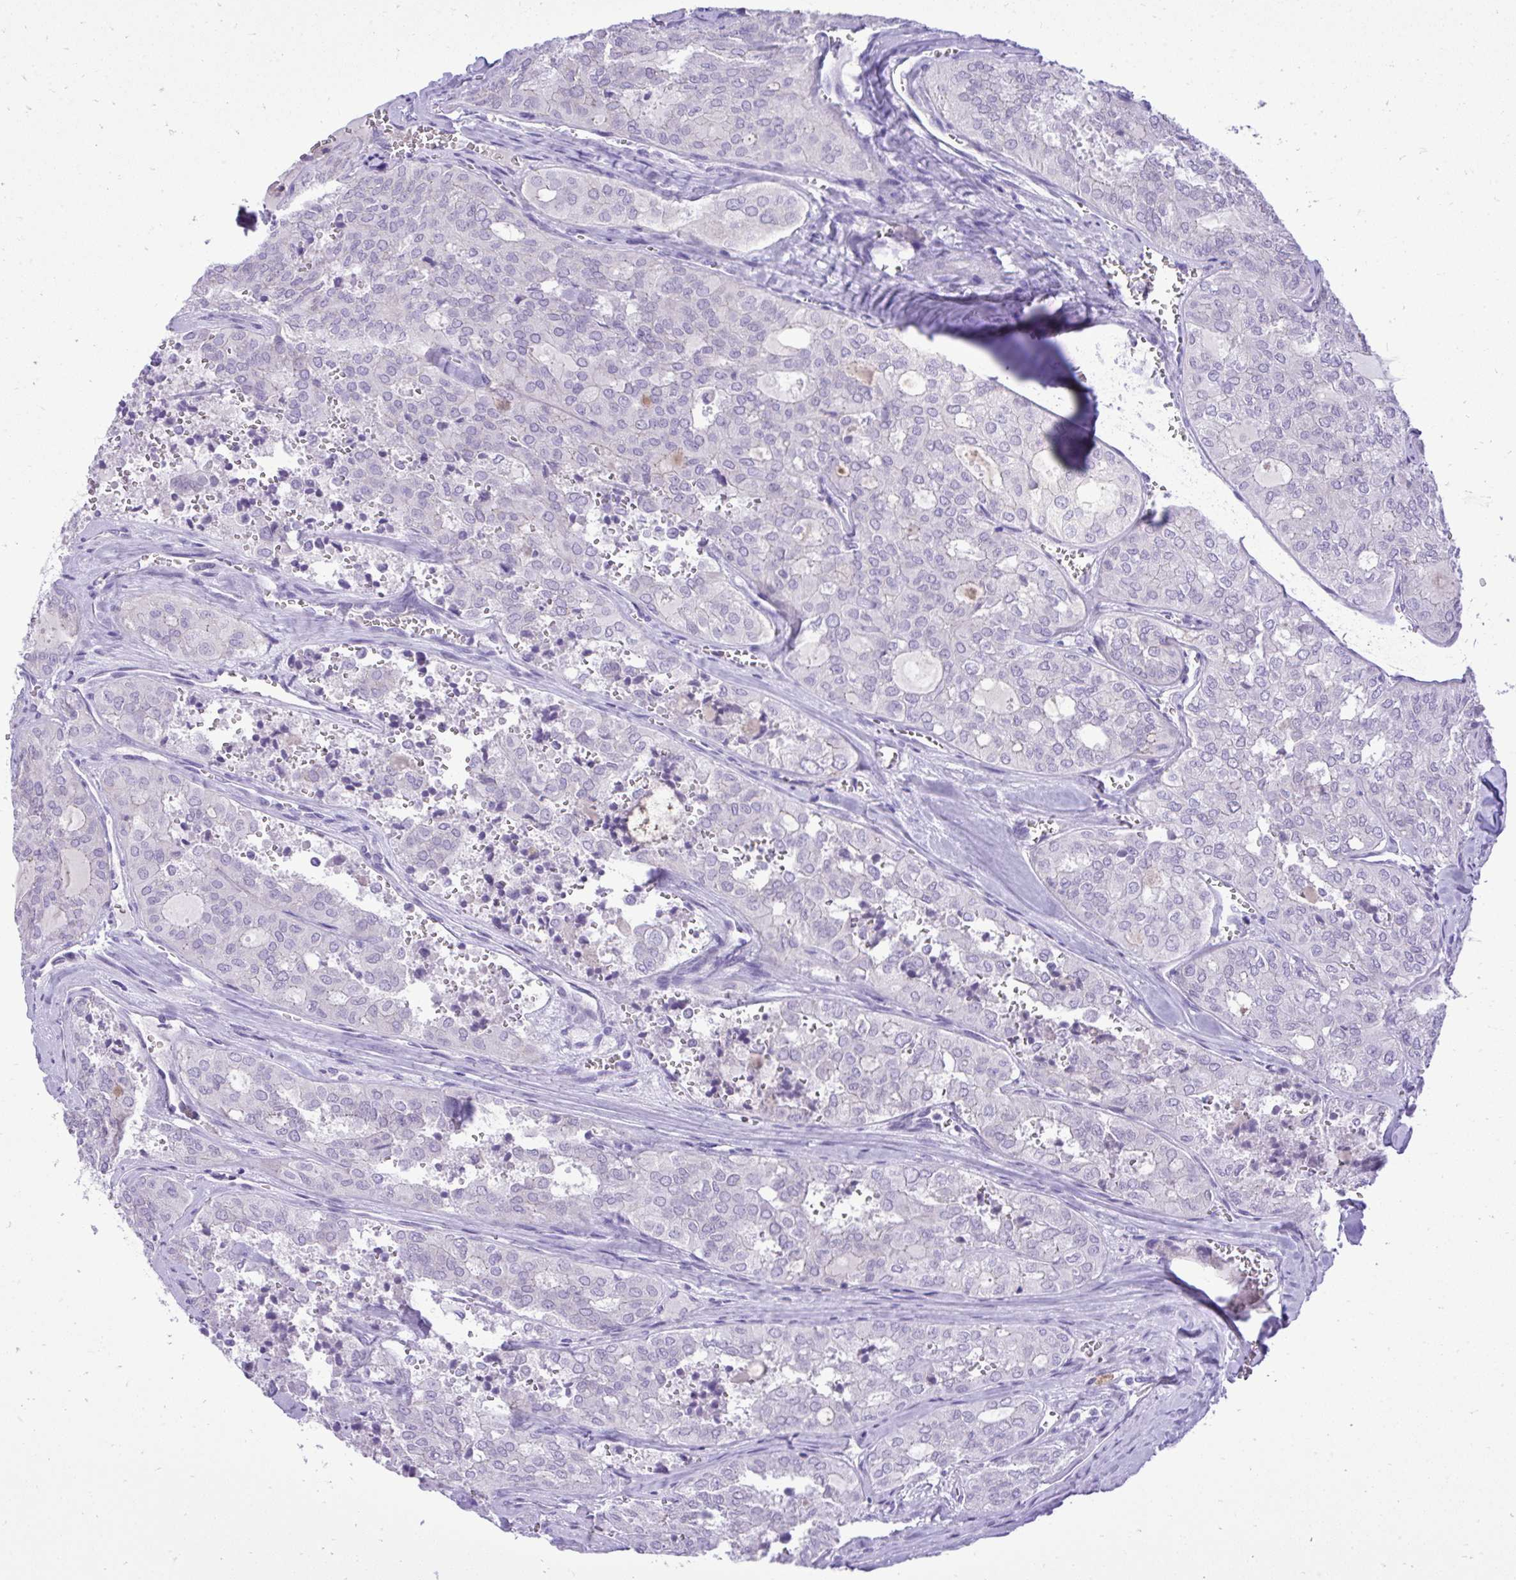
{"staining": {"intensity": "negative", "quantity": "none", "location": "none"}, "tissue": "thyroid cancer", "cell_type": "Tumor cells", "image_type": "cancer", "snomed": [{"axis": "morphology", "description": "Follicular adenoma carcinoma, NOS"}, {"axis": "topography", "description": "Thyroid gland"}], "caption": "High power microscopy image of an immunohistochemistry (IHC) micrograph of thyroid cancer, revealing no significant staining in tumor cells.", "gene": "ST6GALNAC3", "patient": {"sex": "male", "age": 75}}